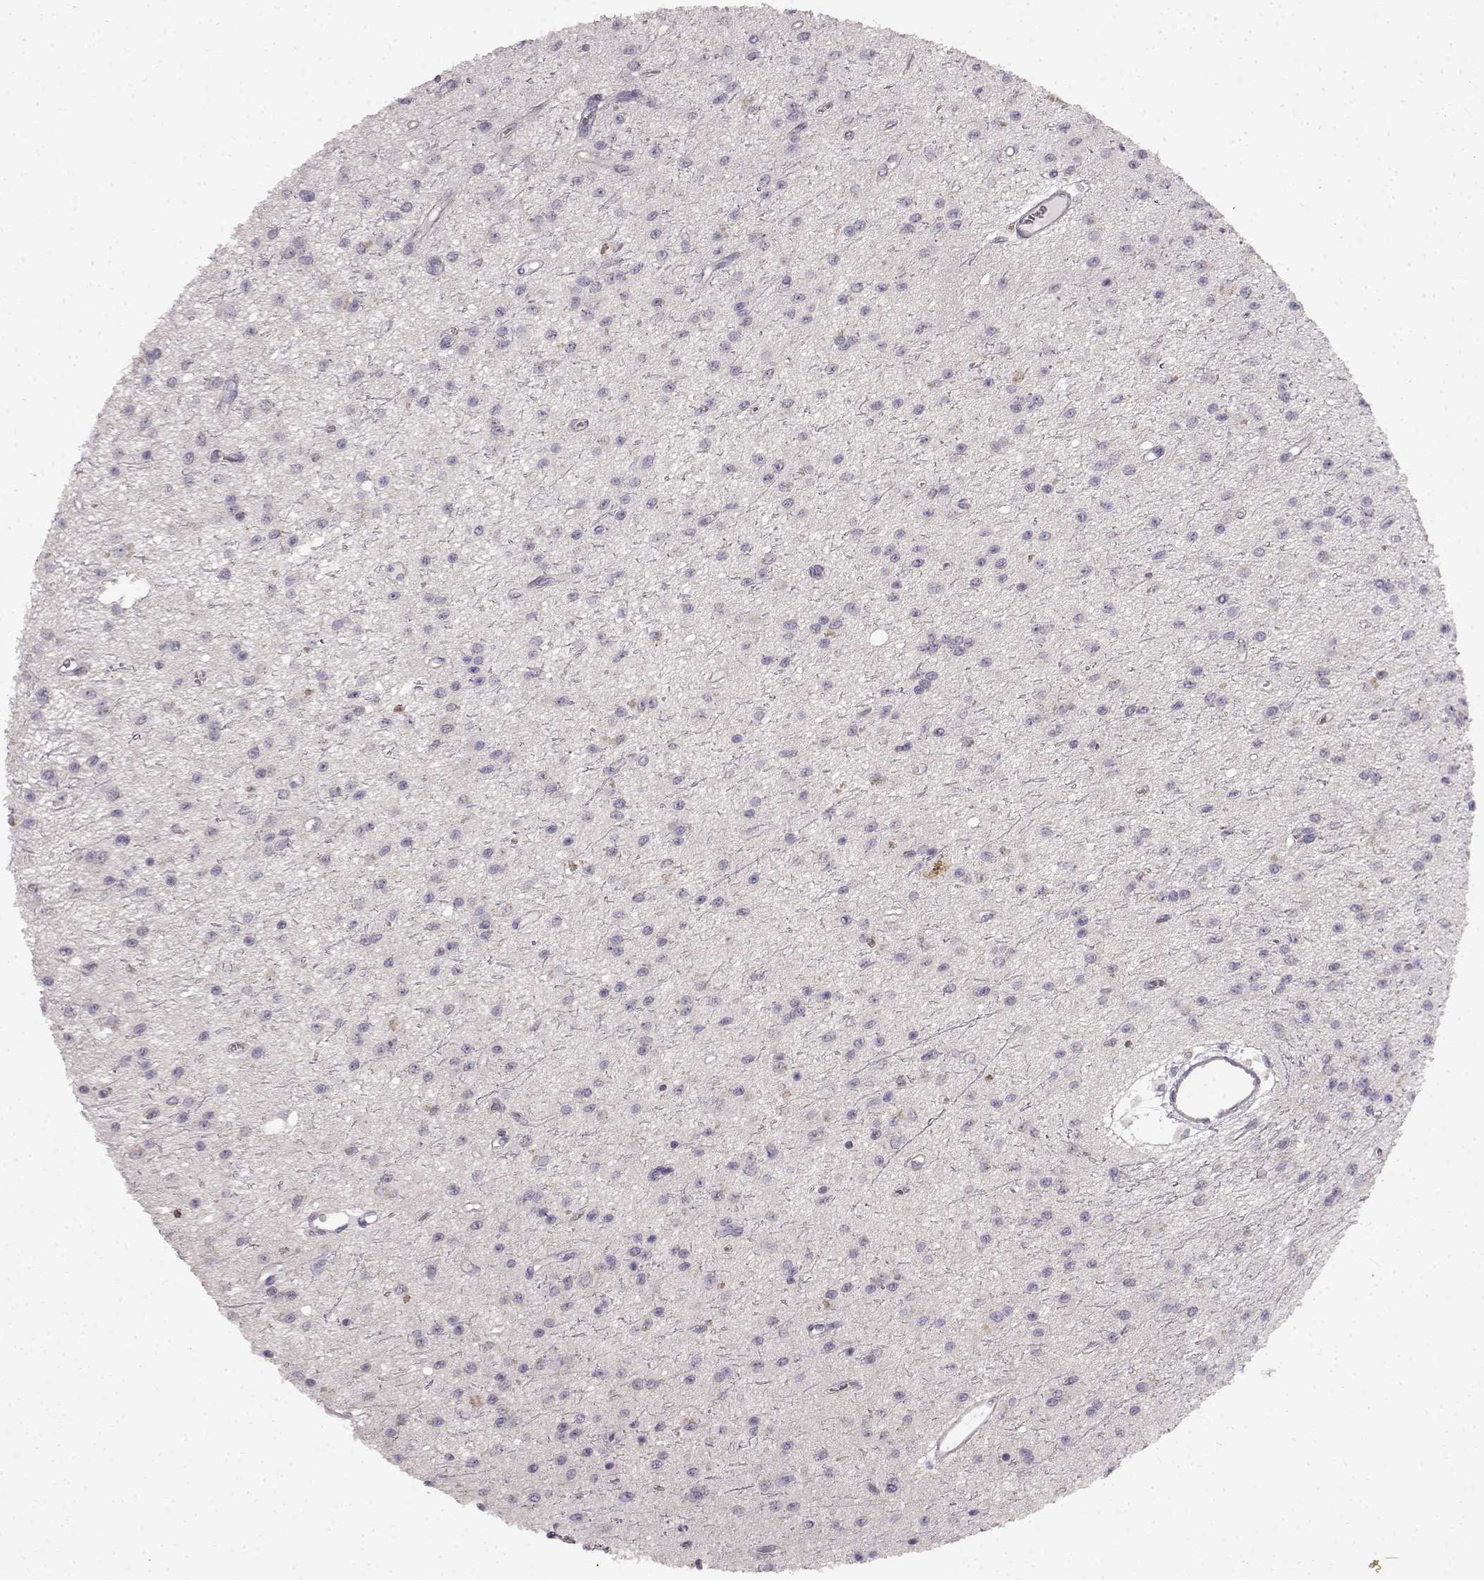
{"staining": {"intensity": "negative", "quantity": "none", "location": "none"}, "tissue": "glioma", "cell_type": "Tumor cells", "image_type": "cancer", "snomed": [{"axis": "morphology", "description": "Glioma, malignant, Low grade"}, {"axis": "topography", "description": "Brain"}], "caption": "High power microscopy histopathology image of an immunohistochemistry image of malignant glioma (low-grade), revealing no significant staining in tumor cells.", "gene": "SPAG17", "patient": {"sex": "female", "age": 45}}